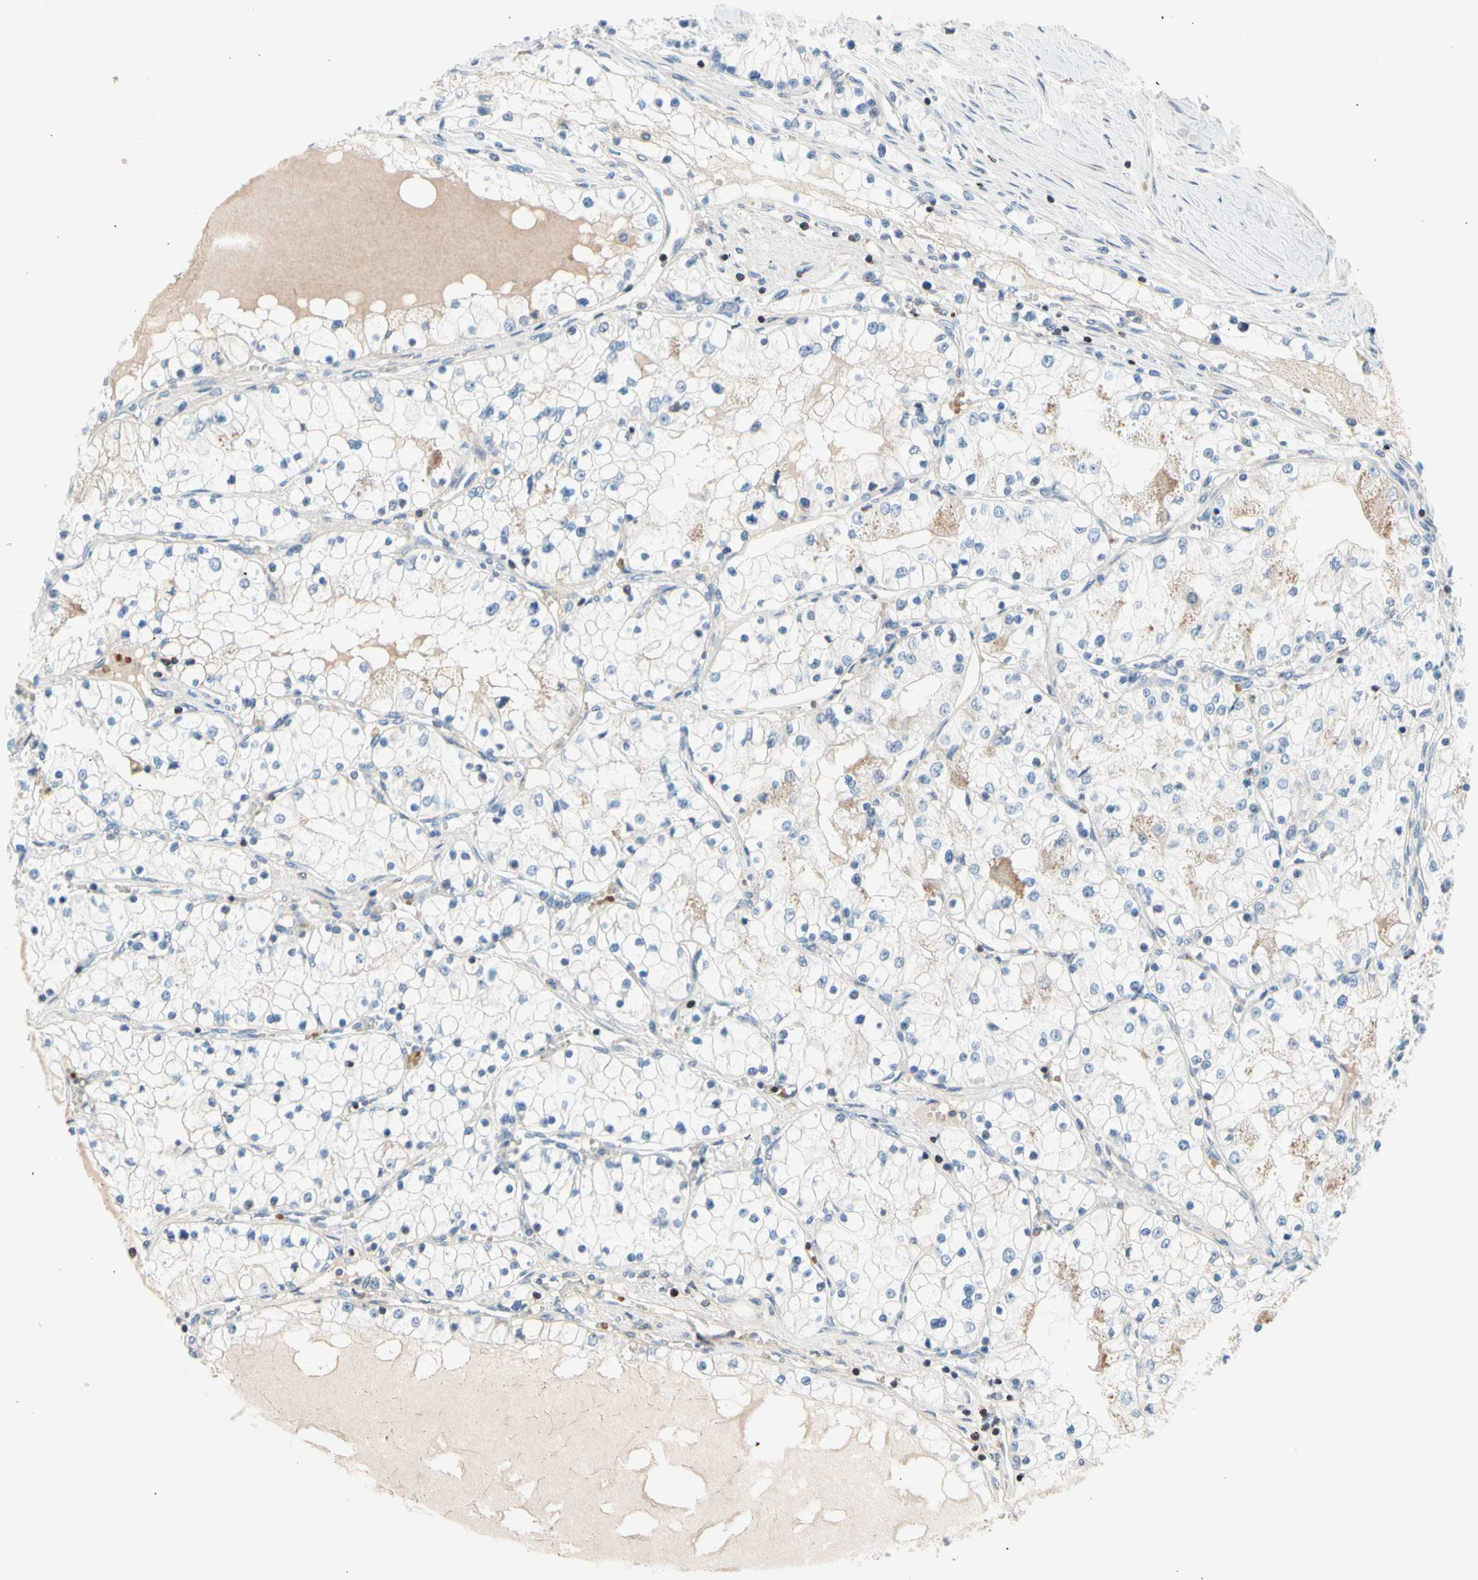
{"staining": {"intensity": "negative", "quantity": "none", "location": "none"}, "tissue": "renal cancer", "cell_type": "Tumor cells", "image_type": "cancer", "snomed": [{"axis": "morphology", "description": "Adenocarcinoma, NOS"}, {"axis": "topography", "description": "Kidney"}], "caption": "The immunohistochemistry photomicrograph has no significant staining in tumor cells of renal cancer (adenocarcinoma) tissue. Nuclei are stained in blue.", "gene": "MAP3K3", "patient": {"sex": "male", "age": 68}}